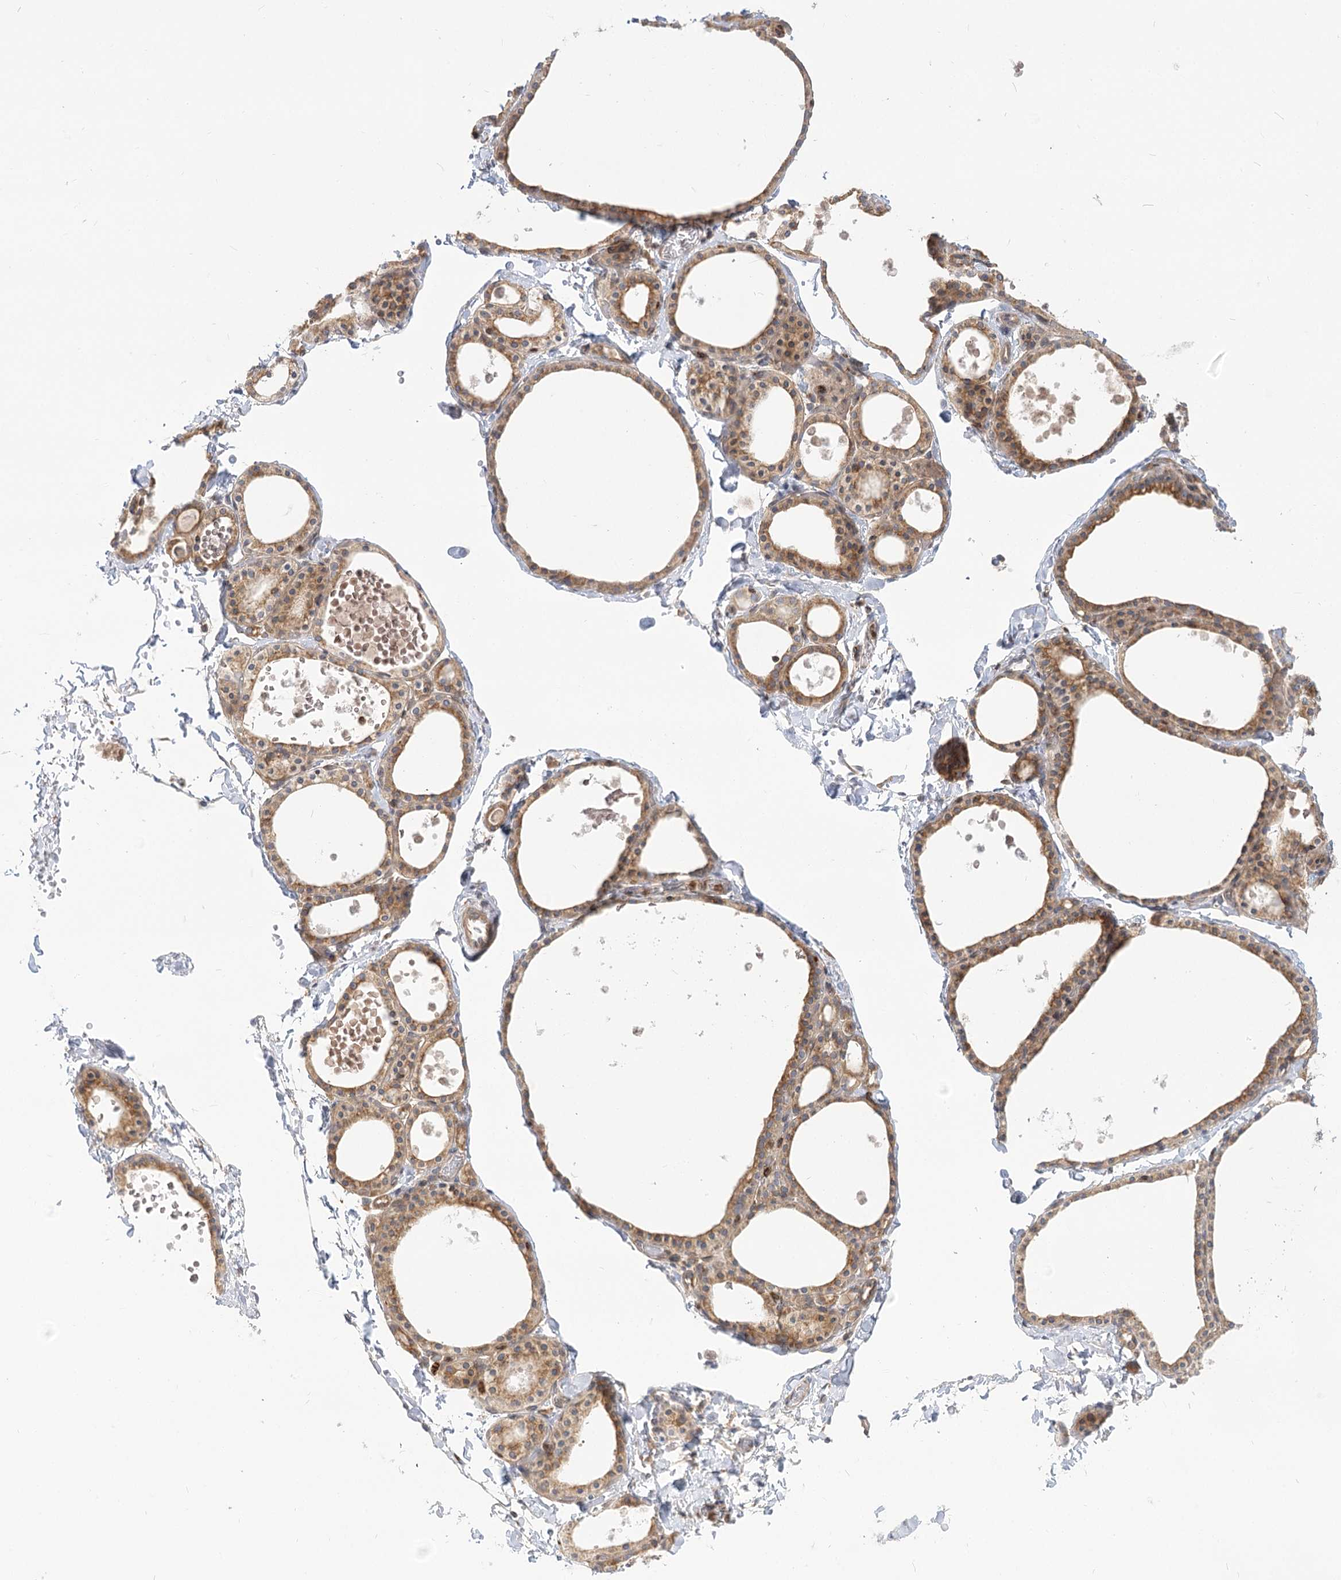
{"staining": {"intensity": "moderate", "quantity": ">75%", "location": "cytoplasmic/membranous"}, "tissue": "thyroid gland", "cell_type": "Glandular cells", "image_type": "normal", "snomed": [{"axis": "morphology", "description": "Normal tissue, NOS"}, {"axis": "topography", "description": "Thyroid gland"}], "caption": "Thyroid gland was stained to show a protein in brown. There is medium levels of moderate cytoplasmic/membranous staining in approximately >75% of glandular cells.", "gene": "MTMR3", "patient": {"sex": "male", "age": 56}}